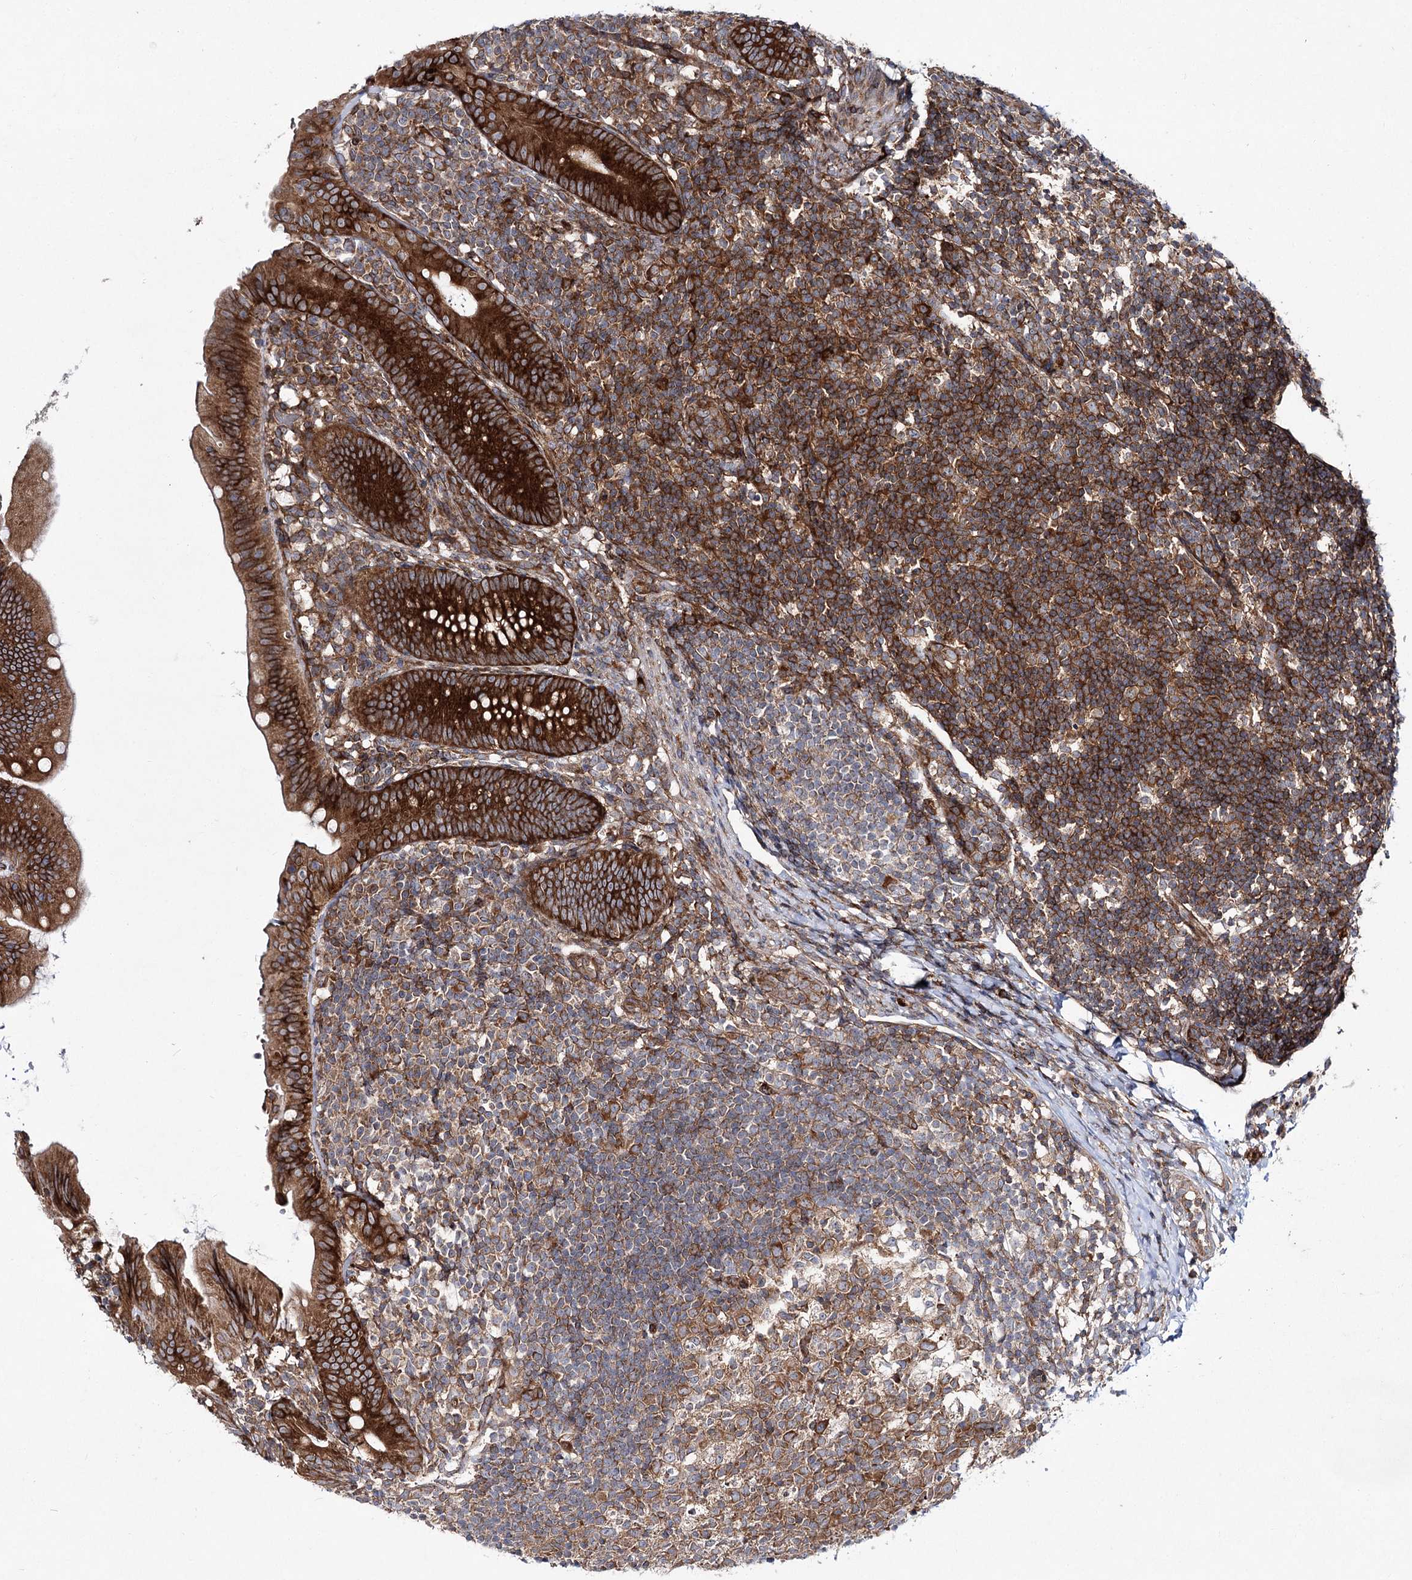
{"staining": {"intensity": "strong", "quantity": ">75%", "location": "cytoplasmic/membranous"}, "tissue": "appendix", "cell_type": "Glandular cells", "image_type": "normal", "snomed": [{"axis": "morphology", "description": "Normal tissue, NOS"}, {"axis": "topography", "description": "Appendix"}], "caption": "Human appendix stained for a protein (brown) exhibits strong cytoplasmic/membranous positive expression in approximately >75% of glandular cells.", "gene": "VWA2", "patient": {"sex": "male", "age": 1}}